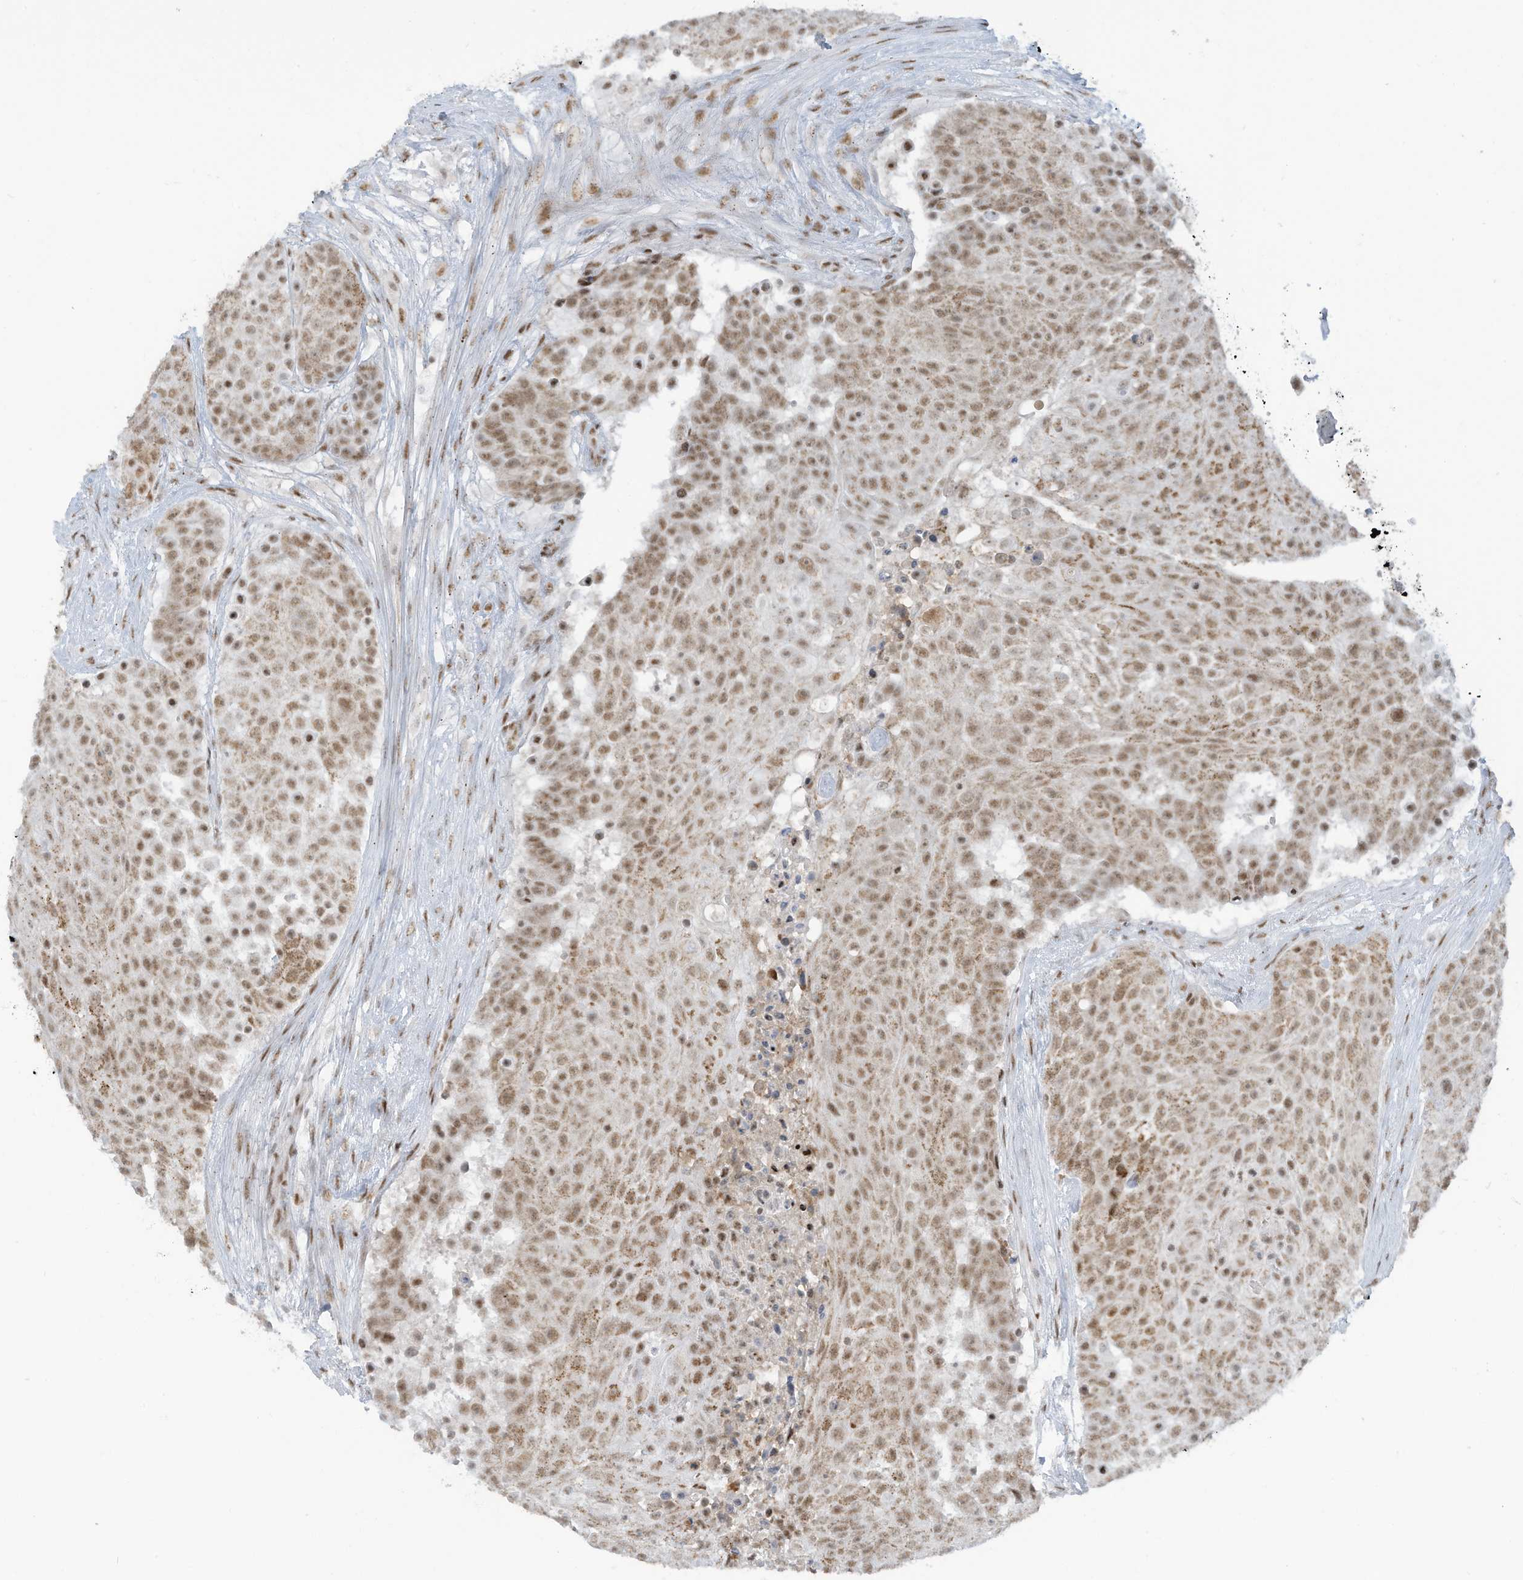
{"staining": {"intensity": "moderate", "quantity": ">75%", "location": "cytoplasmic/membranous,nuclear"}, "tissue": "urothelial cancer", "cell_type": "Tumor cells", "image_type": "cancer", "snomed": [{"axis": "morphology", "description": "Urothelial carcinoma, High grade"}, {"axis": "topography", "description": "Urinary bladder"}], "caption": "DAB (3,3'-diaminobenzidine) immunohistochemical staining of human urothelial carcinoma (high-grade) demonstrates moderate cytoplasmic/membranous and nuclear protein staining in about >75% of tumor cells.", "gene": "ECT2L", "patient": {"sex": "female", "age": 63}}